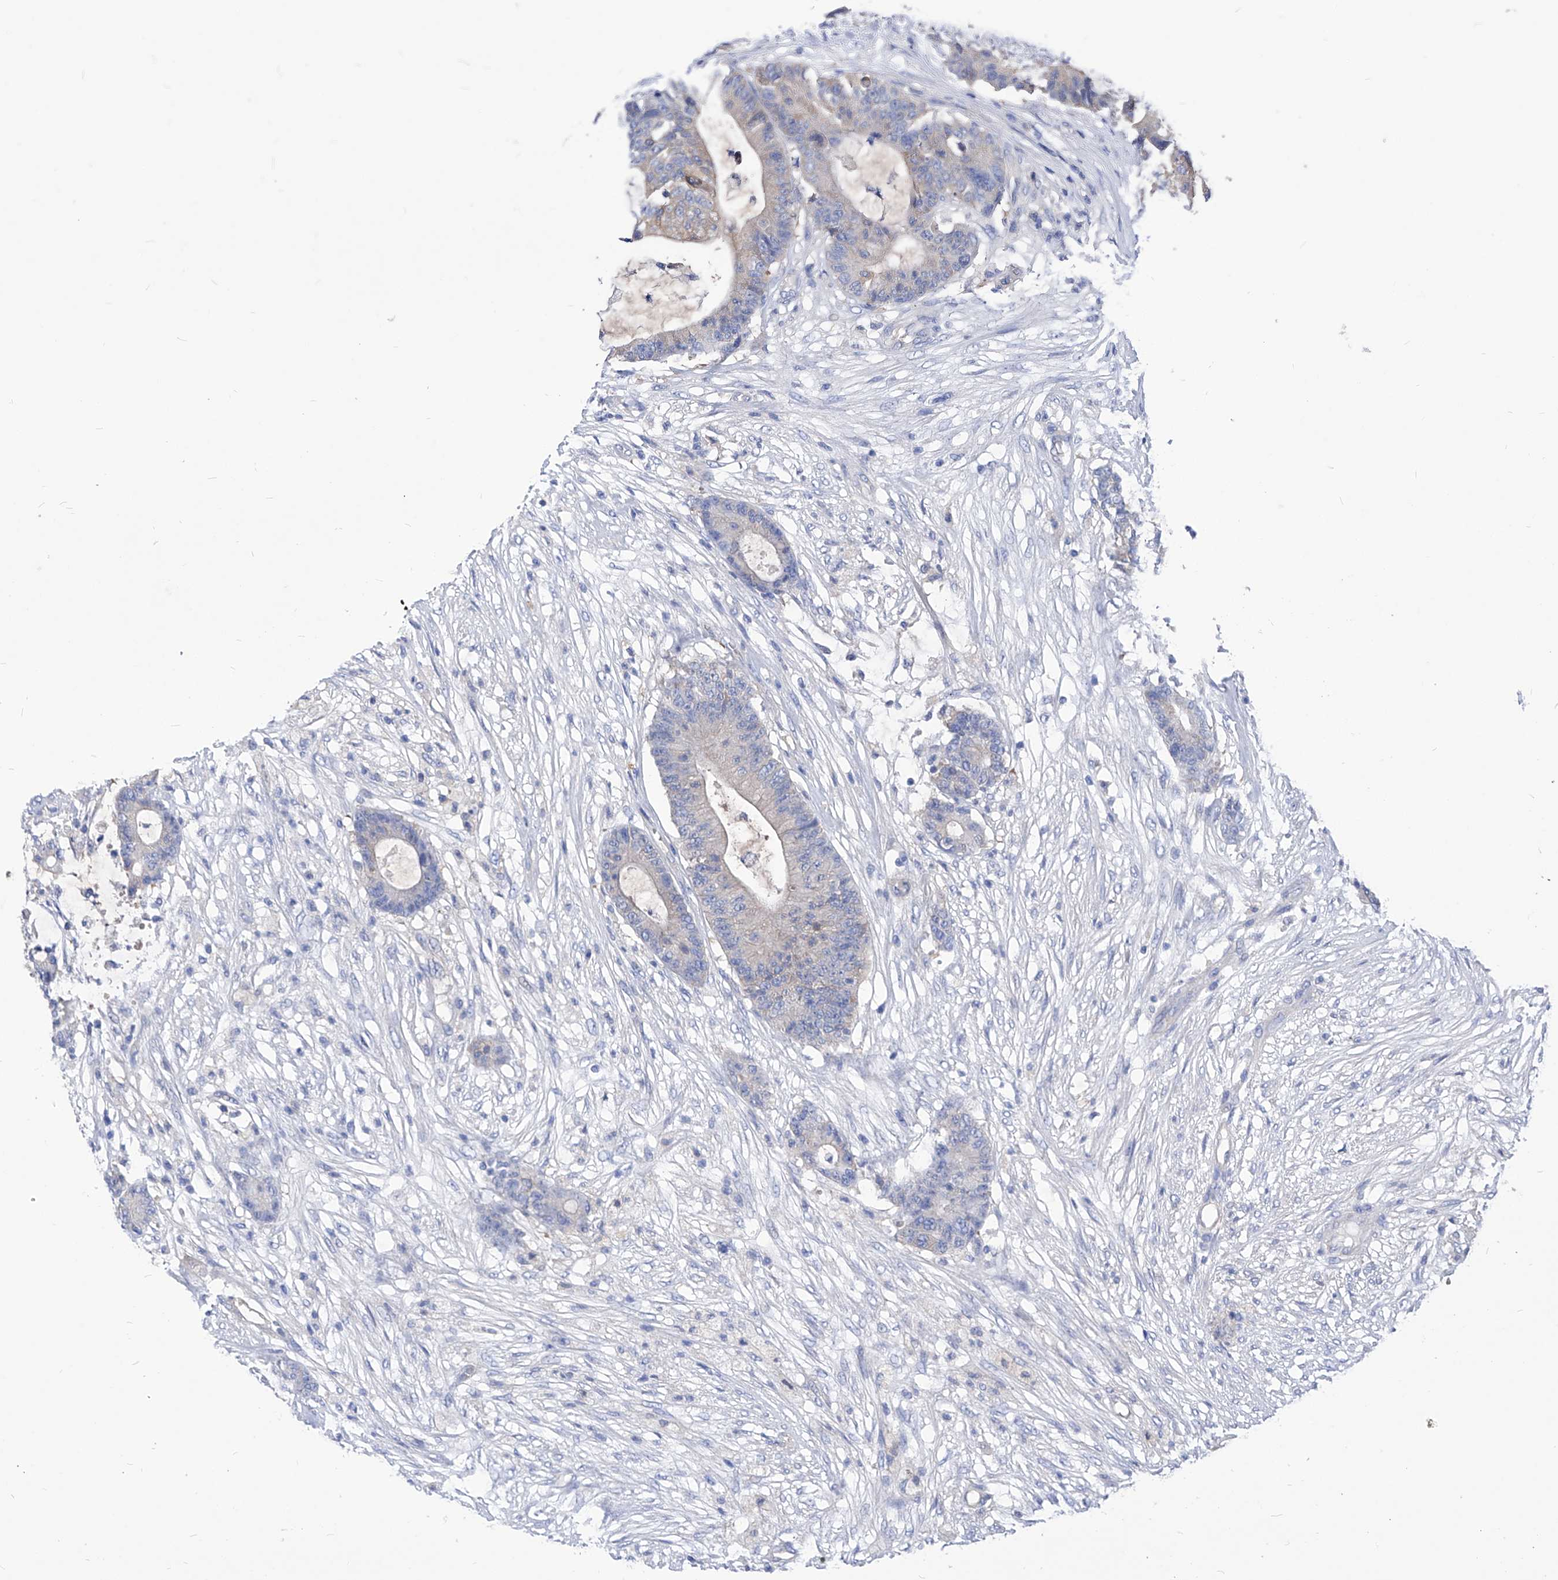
{"staining": {"intensity": "weak", "quantity": "25%-75%", "location": "cytoplasmic/membranous"}, "tissue": "colorectal cancer", "cell_type": "Tumor cells", "image_type": "cancer", "snomed": [{"axis": "morphology", "description": "Adenocarcinoma, NOS"}, {"axis": "topography", "description": "Colon"}], "caption": "Adenocarcinoma (colorectal) stained for a protein (brown) exhibits weak cytoplasmic/membranous positive expression in about 25%-75% of tumor cells.", "gene": "XPNPEP1", "patient": {"sex": "female", "age": 84}}